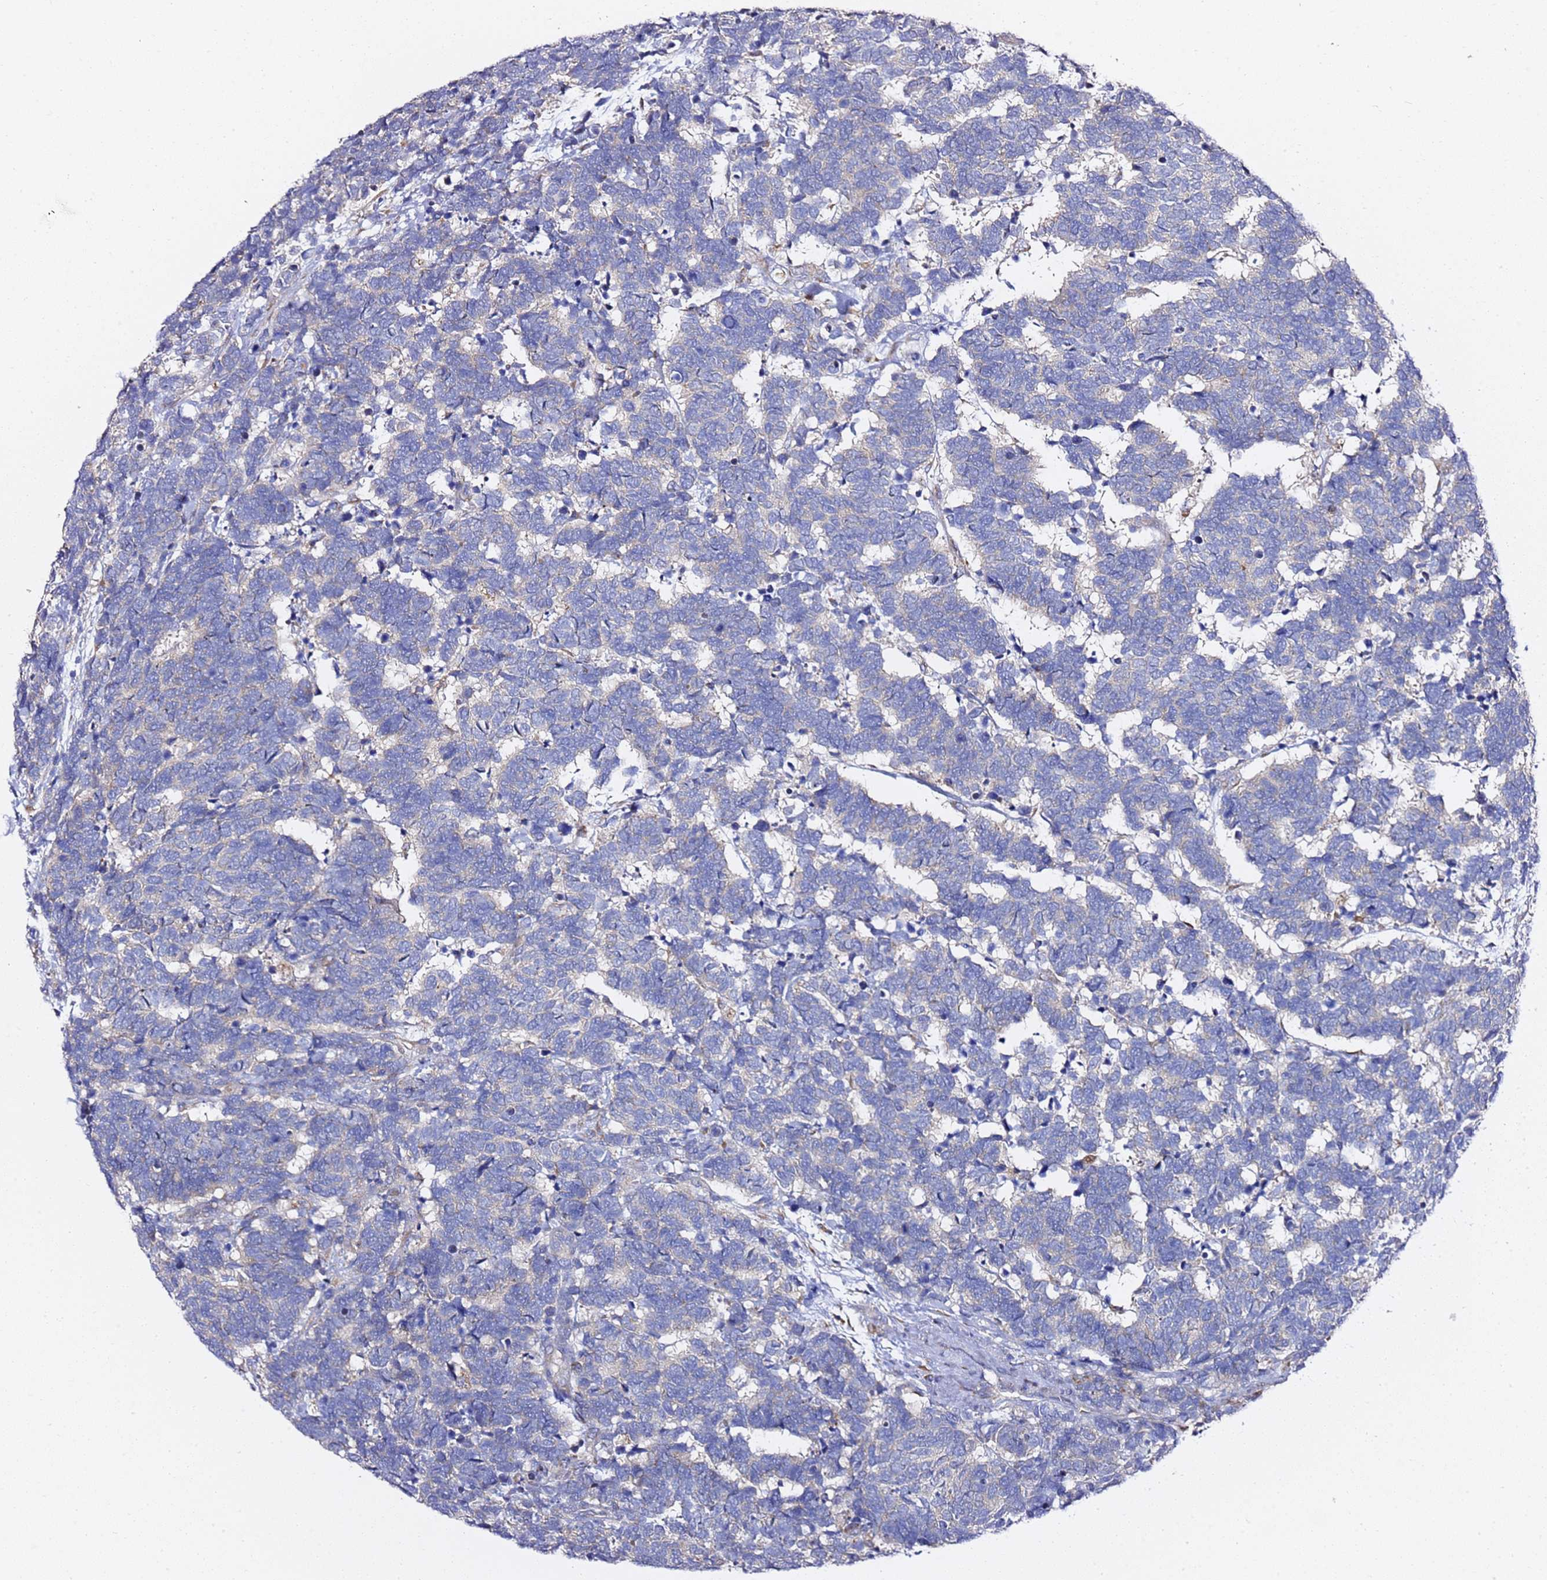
{"staining": {"intensity": "weak", "quantity": "<25%", "location": "cytoplasmic/membranous"}, "tissue": "carcinoid", "cell_type": "Tumor cells", "image_type": "cancer", "snomed": [{"axis": "morphology", "description": "Carcinoma, NOS"}, {"axis": "morphology", "description": "Carcinoid, malignant, NOS"}, {"axis": "topography", "description": "Urinary bladder"}], "caption": "This is an immunohistochemistry micrograph of carcinoma. There is no staining in tumor cells.", "gene": "C19orf12", "patient": {"sex": "male", "age": 57}}